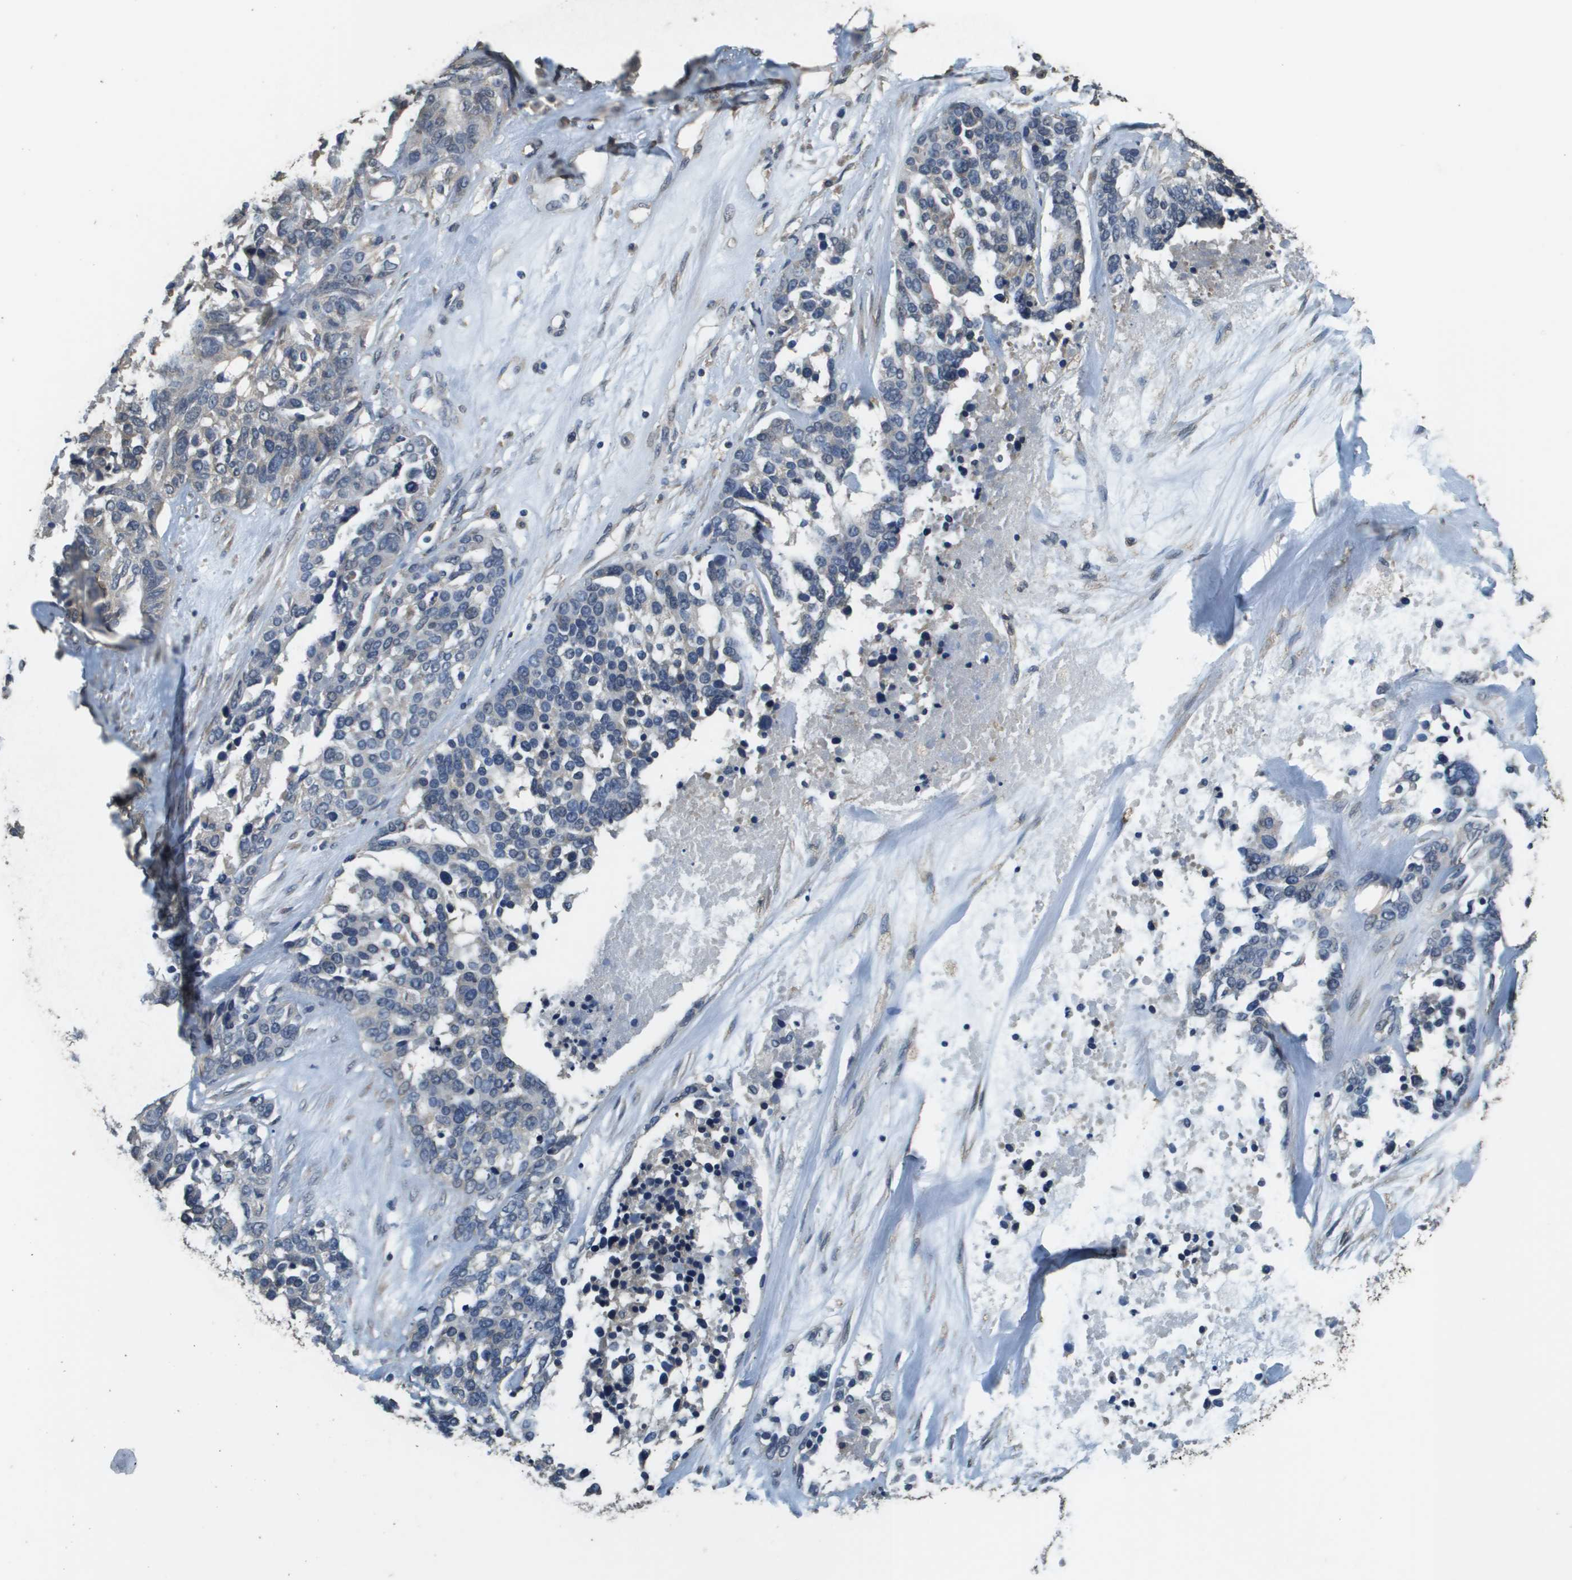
{"staining": {"intensity": "negative", "quantity": "none", "location": "none"}, "tissue": "ovarian cancer", "cell_type": "Tumor cells", "image_type": "cancer", "snomed": [{"axis": "morphology", "description": "Cystadenocarcinoma, serous, NOS"}, {"axis": "topography", "description": "Ovary"}], "caption": "Tumor cells are negative for brown protein staining in ovarian cancer (serous cystadenocarcinoma).", "gene": "RAB6B", "patient": {"sex": "female", "age": 44}}